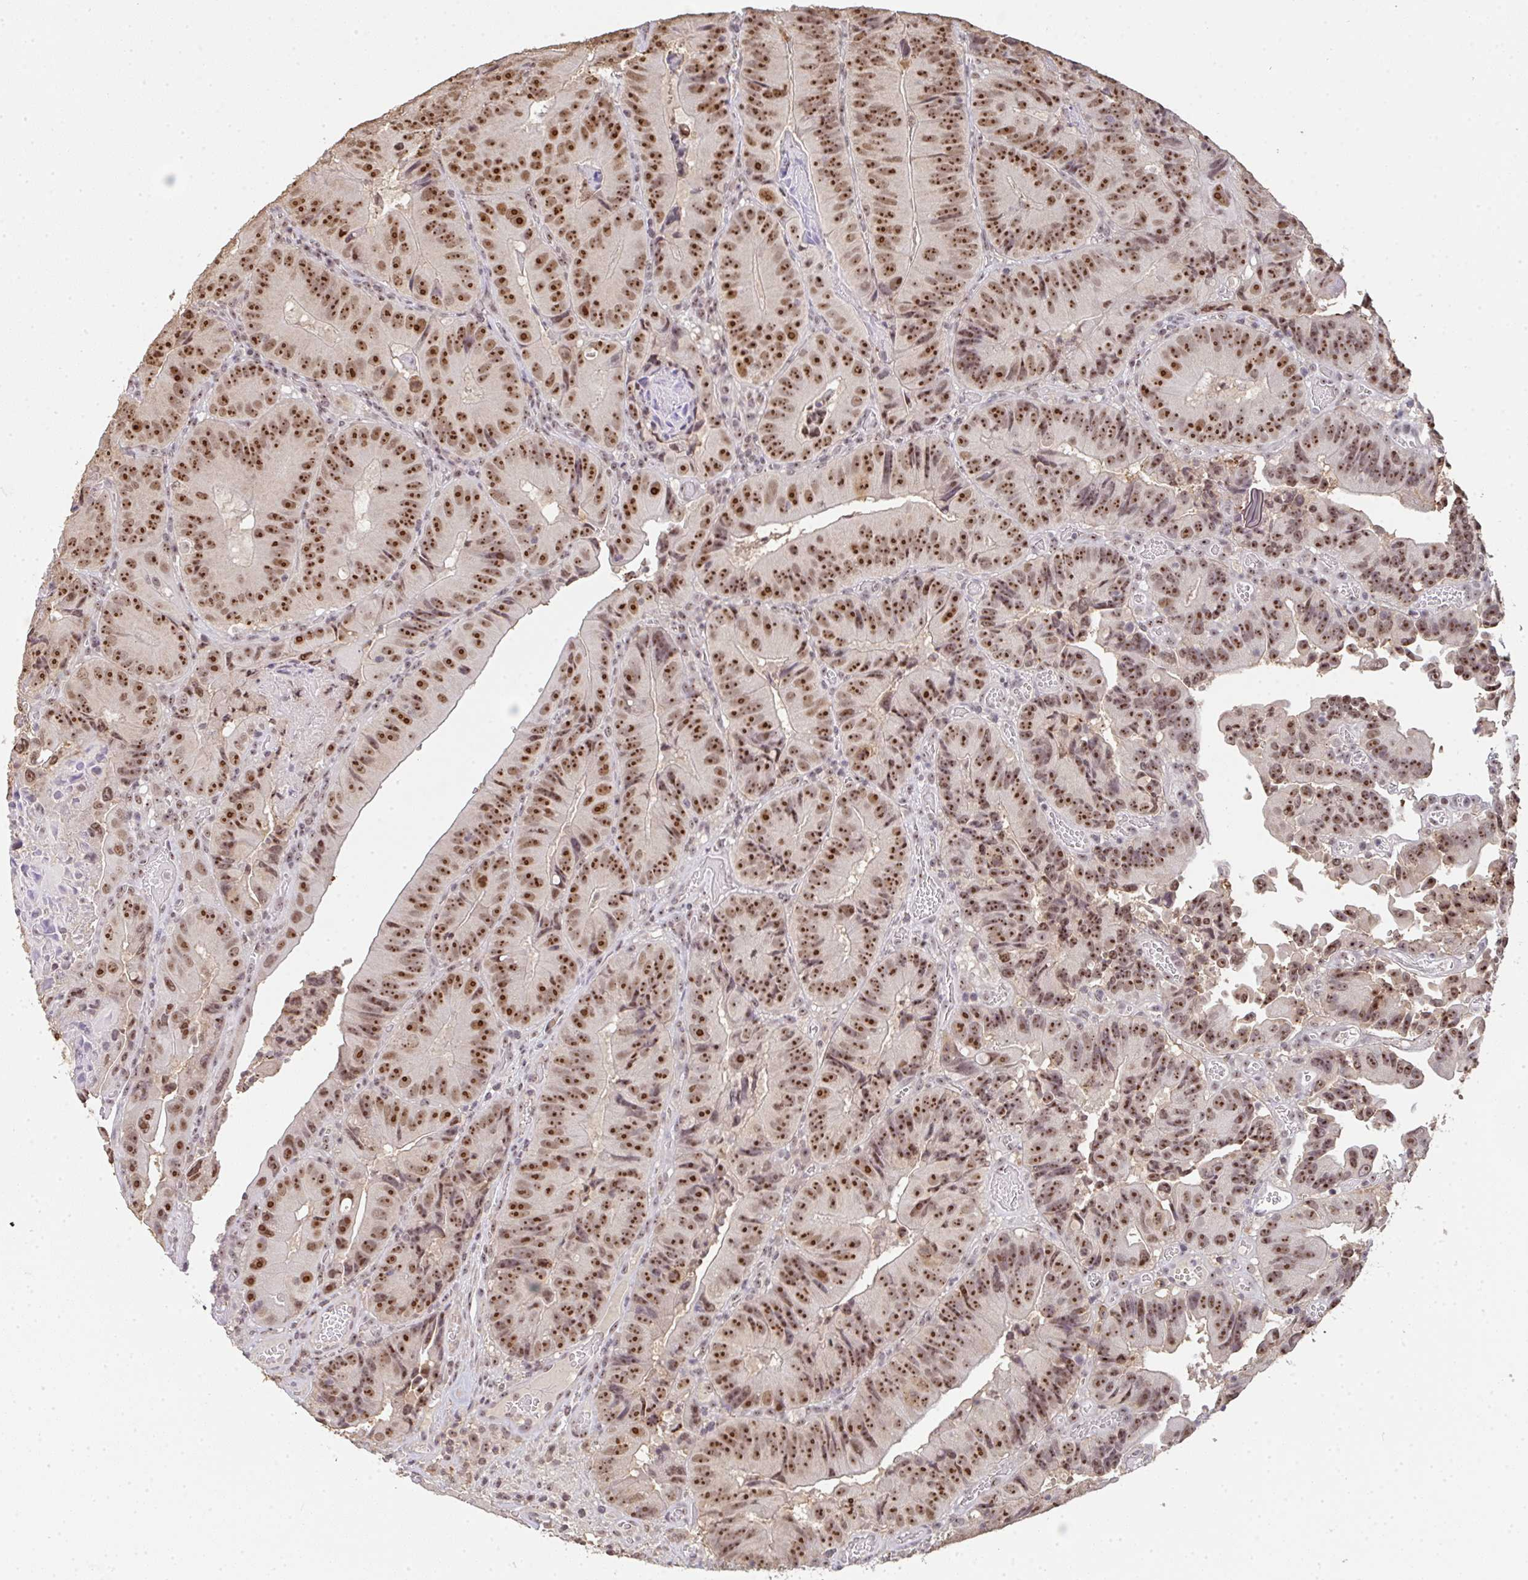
{"staining": {"intensity": "strong", "quantity": ">75%", "location": "nuclear"}, "tissue": "colorectal cancer", "cell_type": "Tumor cells", "image_type": "cancer", "snomed": [{"axis": "morphology", "description": "Adenocarcinoma, NOS"}, {"axis": "topography", "description": "Colon"}], "caption": "DAB (3,3'-diaminobenzidine) immunohistochemical staining of colorectal cancer shows strong nuclear protein staining in approximately >75% of tumor cells.", "gene": "DKC1", "patient": {"sex": "female", "age": 86}}